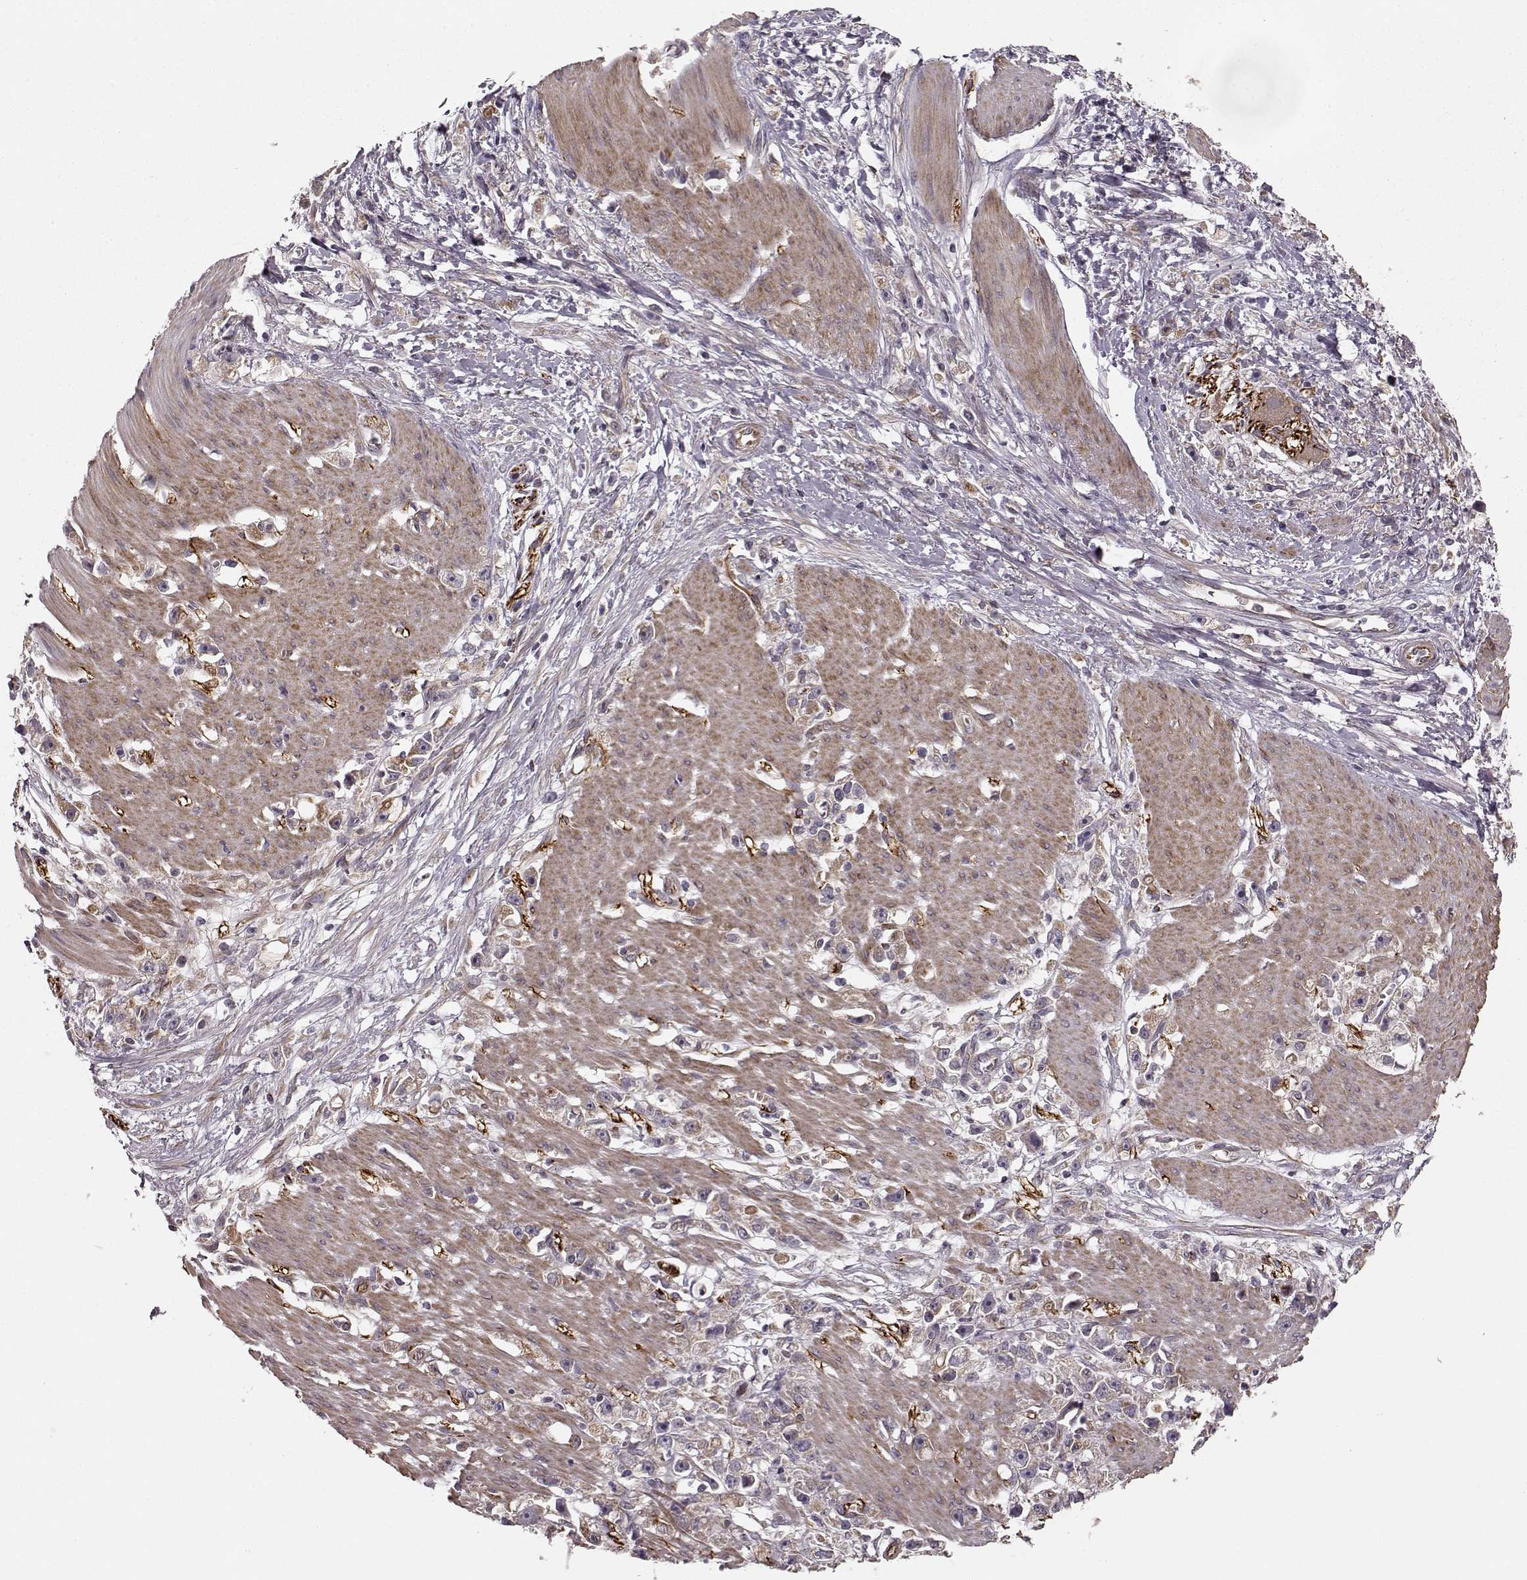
{"staining": {"intensity": "weak", "quantity": "25%-75%", "location": "cytoplasmic/membranous"}, "tissue": "stomach cancer", "cell_type": "Tumor cells", "image_type": "cancer", "snomed": [{"axis": "morphology", "description": "Adenocarcinoma, NOS"}, {"axis": "topography", "description": "Stomach"}], "caption": "Weak cytoplasmic/membranous protein expression is appreciated in about 25%-75% of tumor cells in stomach adenocarcinoma. The protein of interest is stained brown, and the nuclei are stained in blue (DAB IHC with brightfield microscopy, high magnification).", "gene": "MTR", "patient": {"sex": "female", "age": 59}}